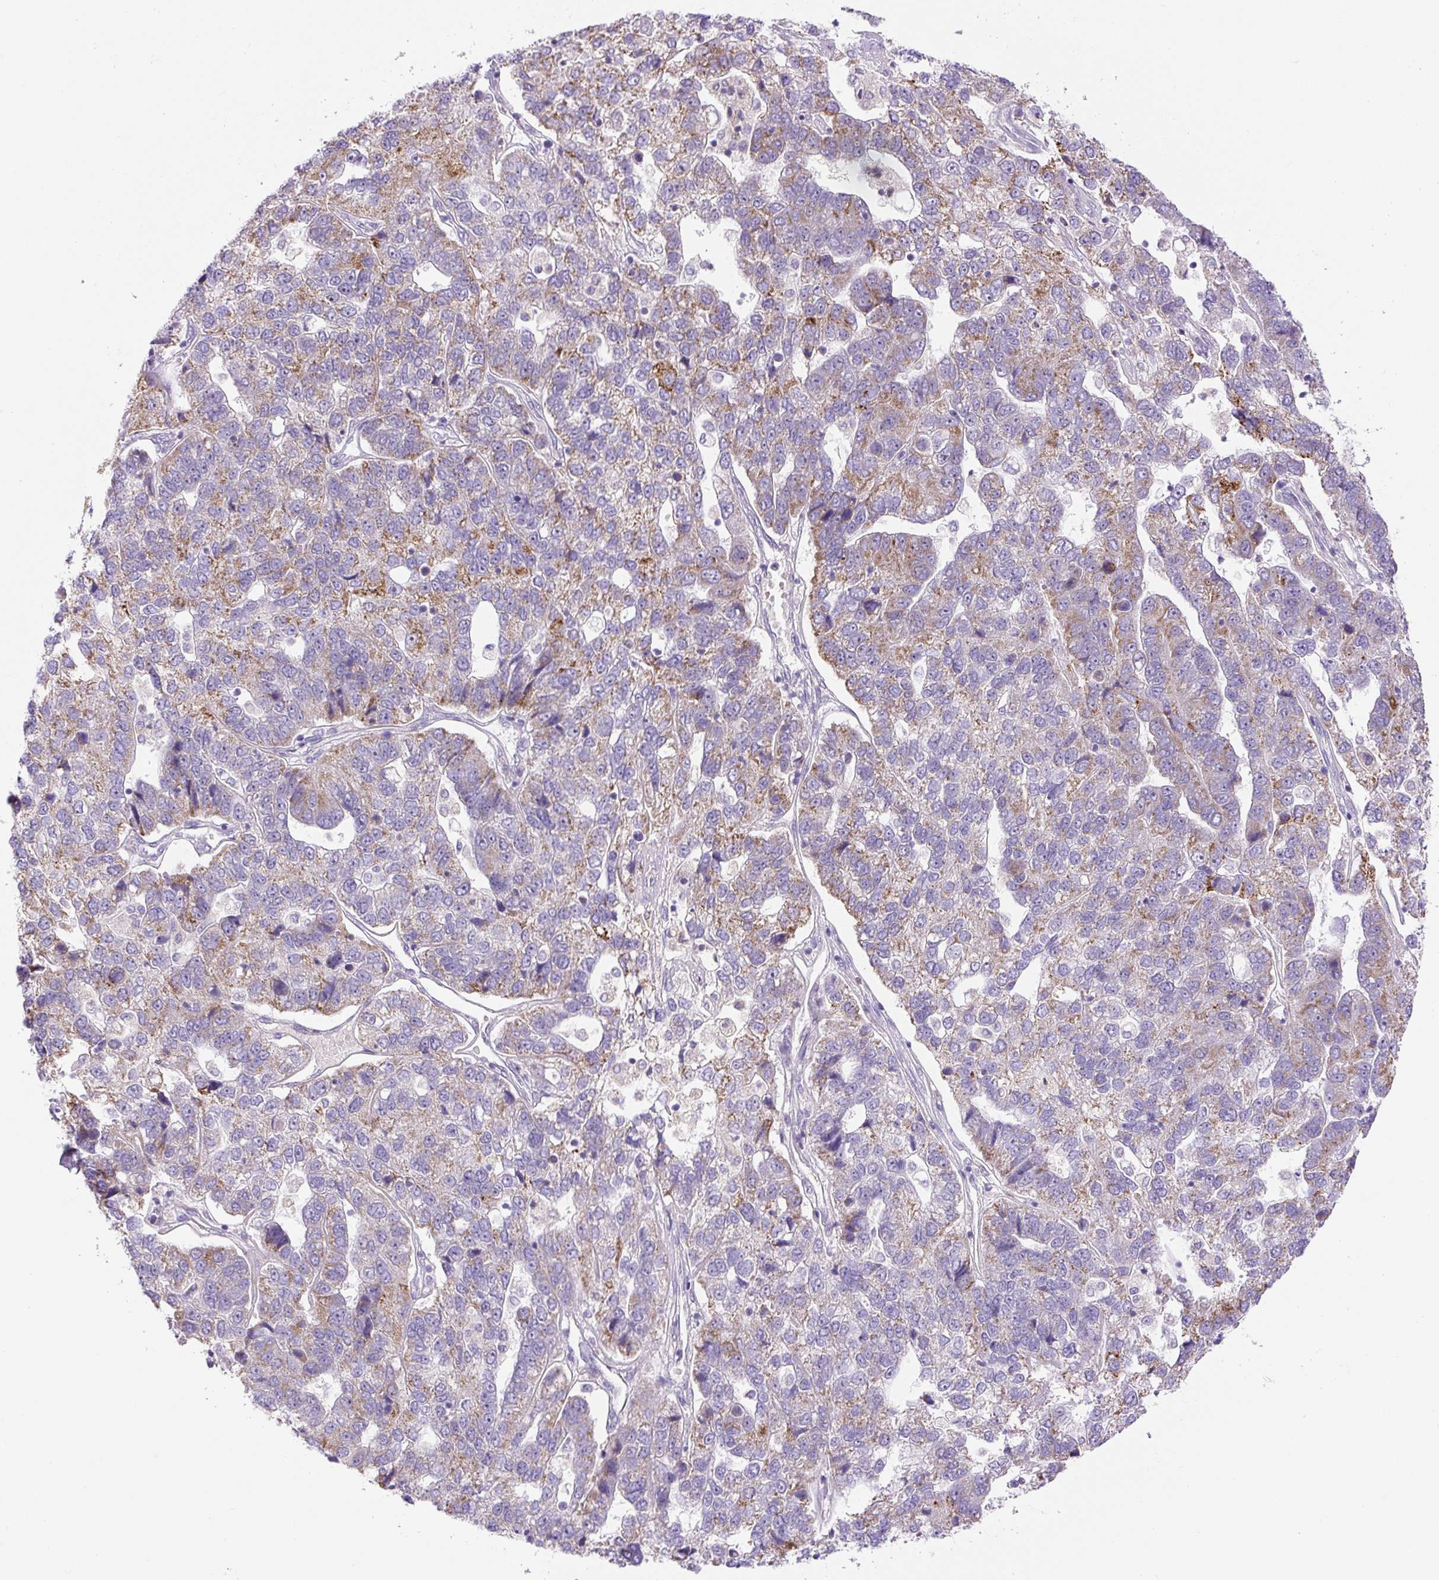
{"staining": {"intensity": "moderate", "quantity": "<25%", "location": "cytoplasmic/membranous"}, "tissue": "pancreatic cancer", "cell_type": "Tumor cells", "image_type": "cancer", "snomed": [{"axis": "morphology", "description": "Adenocarcinoma, NOS"}, {"axis": "topography", "description": "Pancreas"}], "caption": "Pancreatic cancer stained with DAB (3,3'-diaminobenzidine) immunohistochemistry shows low levels of moderate cytoplasmic/membranous positivity in about <25% of tumor cells.", "gene": "ZNF596", "patient": {"sex": "female", "age": 61}}